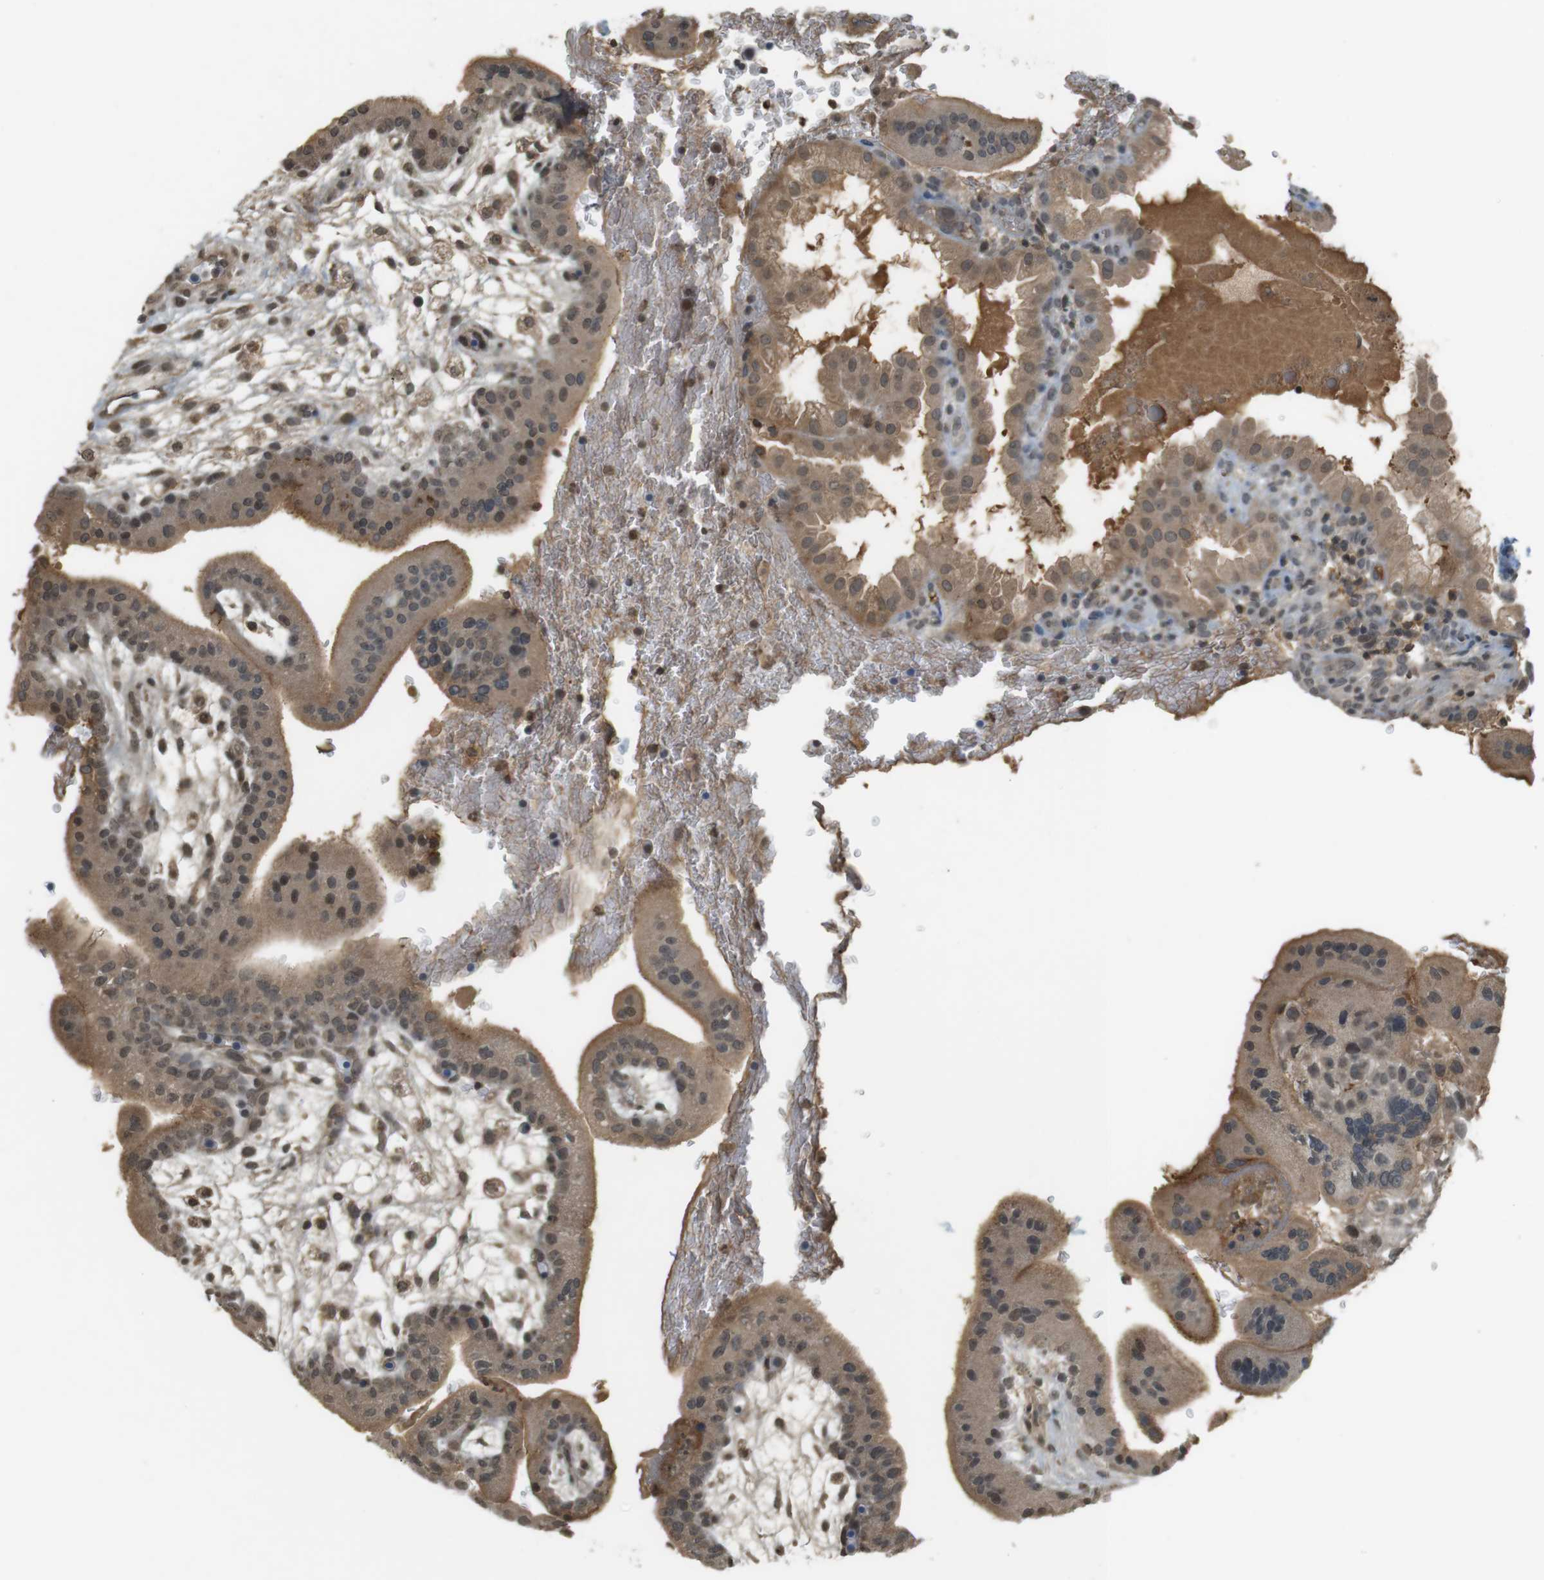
{"staining": {"intensity": "weak", "quantity": ">75%", "location": "cytoplasmic/membranous,nuclear"}, "tissue": "placenta", "cell_type": "Decidual cells", "image_type": "normal", "snomed": [{"axis": "morphology", "description": "Normal tissue, NOS"}, {"axis": "topography", "description": "Placenta"}], "caption": "Immunohistochemical staining of normal placenta demonstrates weak cytoplasmic/membranous,nuclear protein expression in approximately >75% of decidual cells. (Stains: DAB in brown, nuclei in blue, Microscopy: brightfield microscopy at high magnification).", "gene": "SRR", "patient": {"sex": "female", "age": 35}}